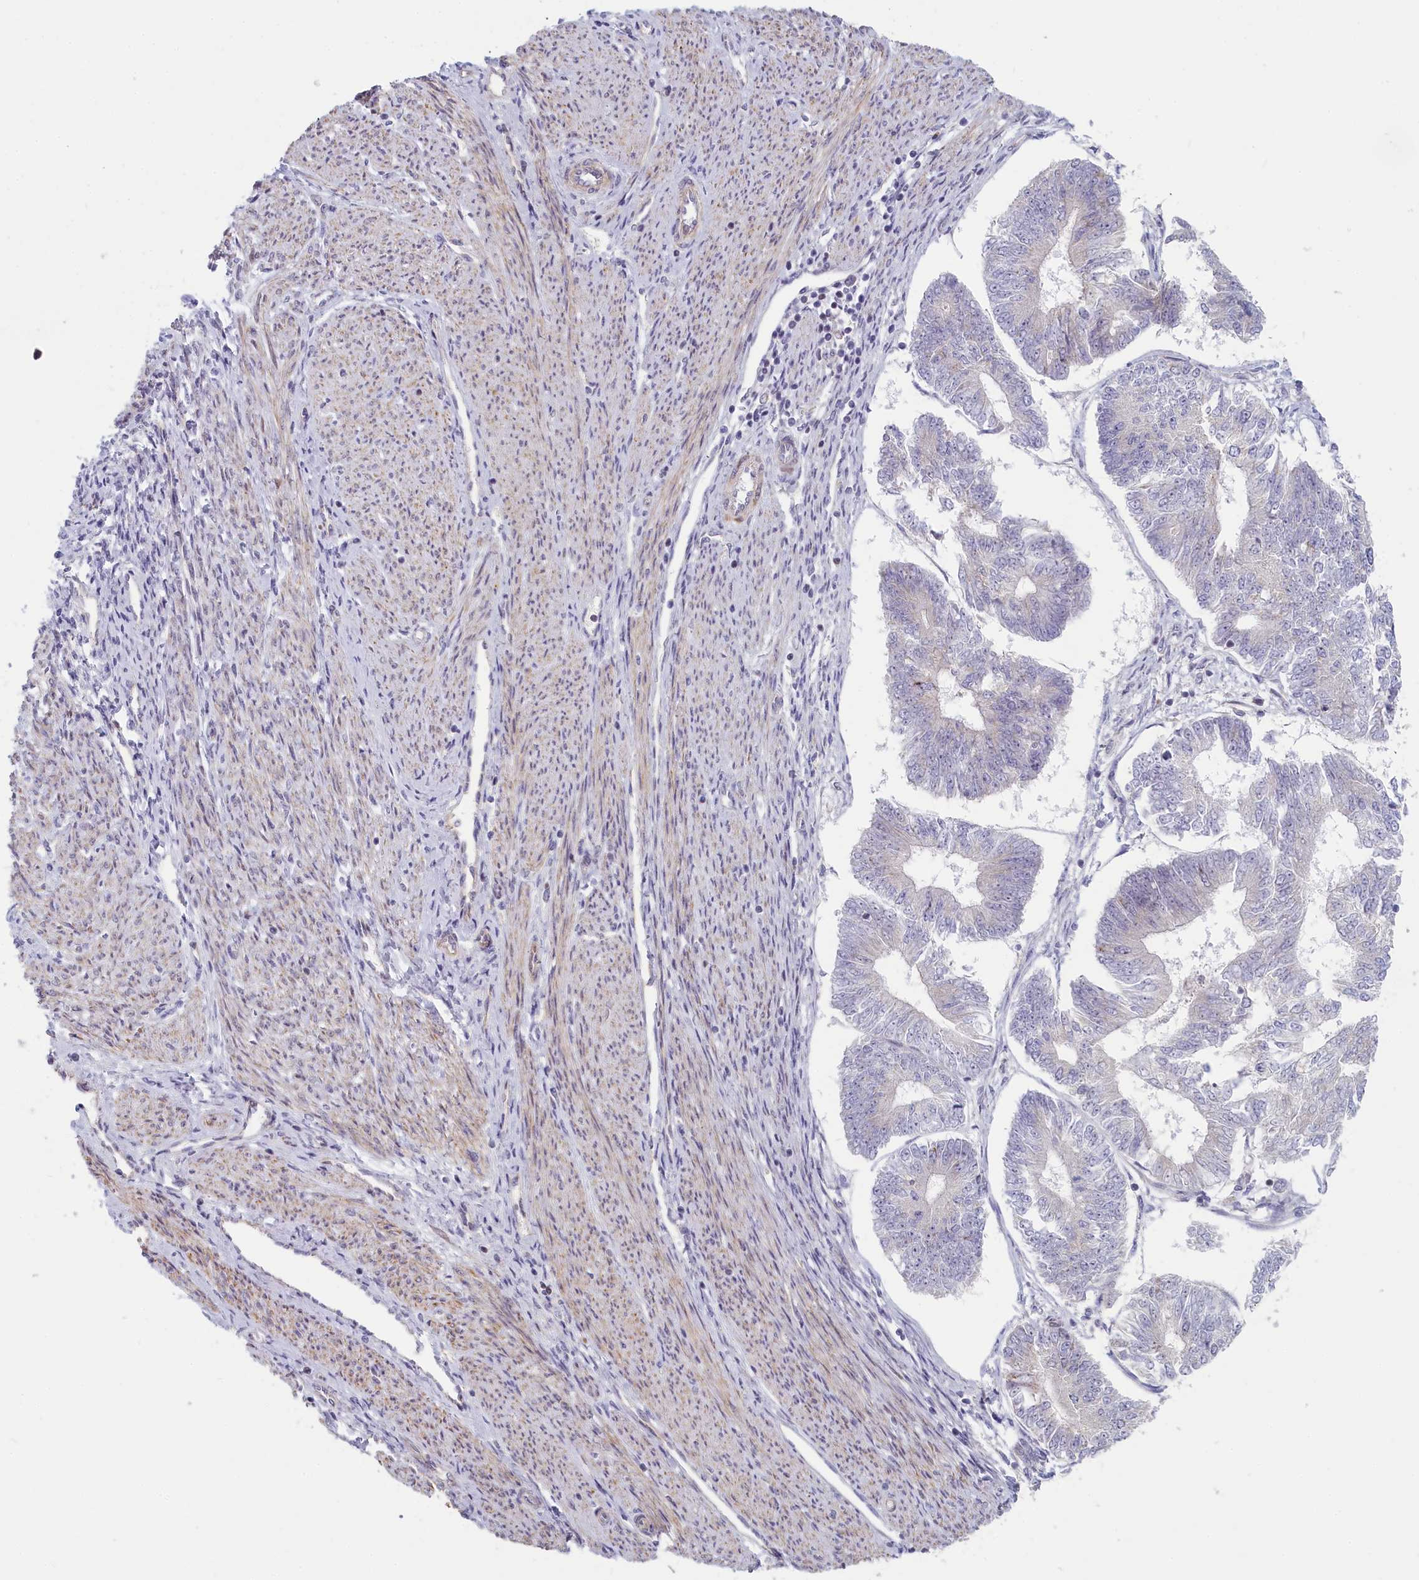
{"staining": {"intensity": "negative", "quantity": "none", "location": "none"}, "tissue": "endometrial cancer", "cell_type": "Tumor cells", "image_type": "cancer", "snomed": [{"axis": "morphology", "description": "Adenocarcinoma, NOS"}, {"axis": "topography", "description": "Endometrium"}], "caption": "This is a photomicrograph of immunohistochemistry (IHC) staining of endometrial cancer (adenocarcinoma), which shows no positivity in tumor cells. (DAB (3,3'-diaminobenzidine) IHC, high magnification).", "gene": "INTS4", "patient": {"sex": "female", "age": 58}}